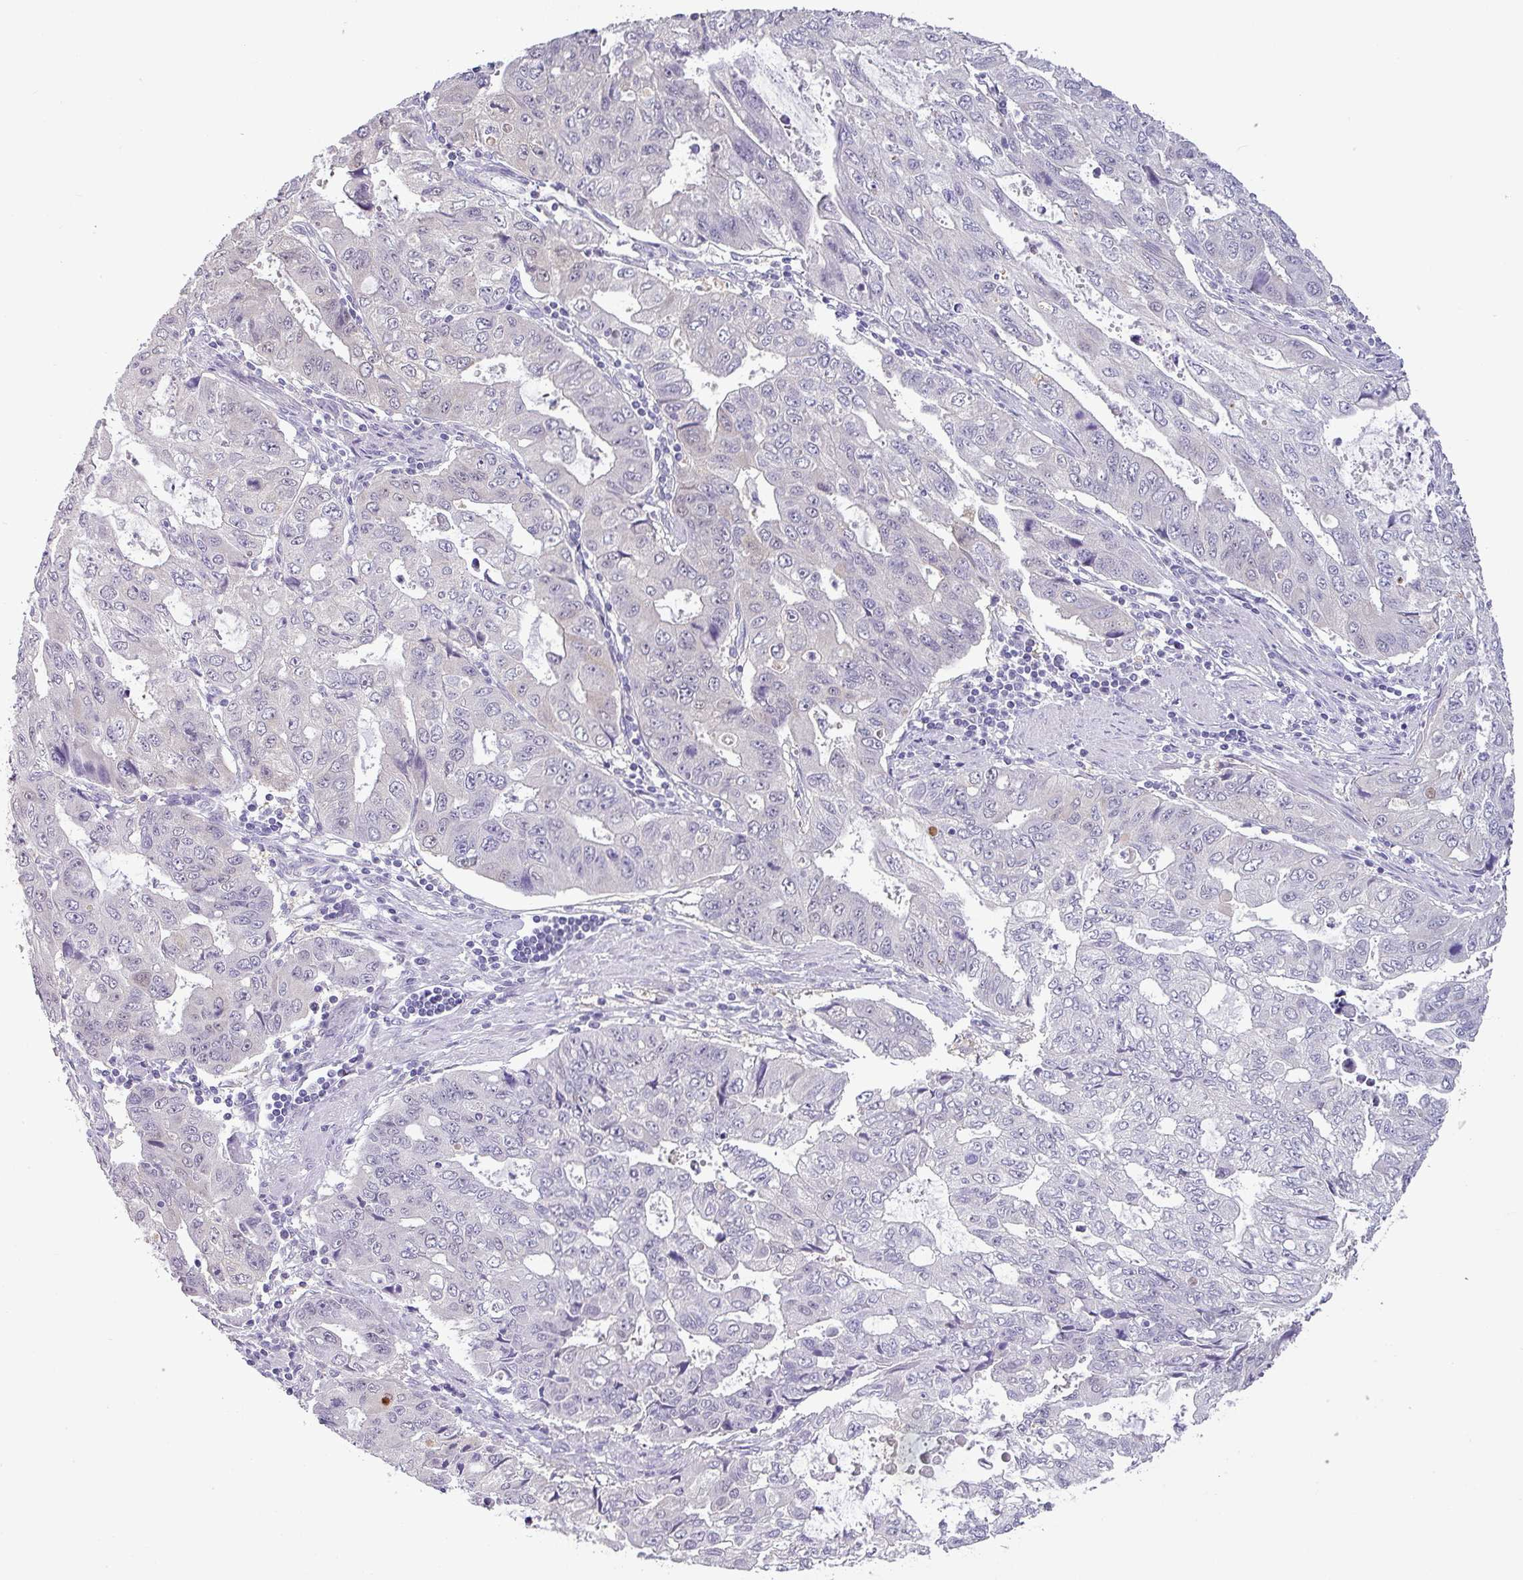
{"staining": {"intensity": "weak", "quantity": "<25%", "location": "cytoplasmic/membranous,nuclear"}, "tissue": "stomach cancer", "cell_type": "Tumor cells", "image_type": "cancer", "snomed": [{"axis": "morphology", "description": "Adenocarcinoma, NOS"}, {"axis": "topography", "description": "Stomach, upper"}], "caption": "Photomicrograph shows no protein expression in tumor cells of stomach cancer tissue. (IHC, brightfield microscopy, high magnification).", "gene": "TTLL12", "patient": {"sex": "female", "age": 52}}